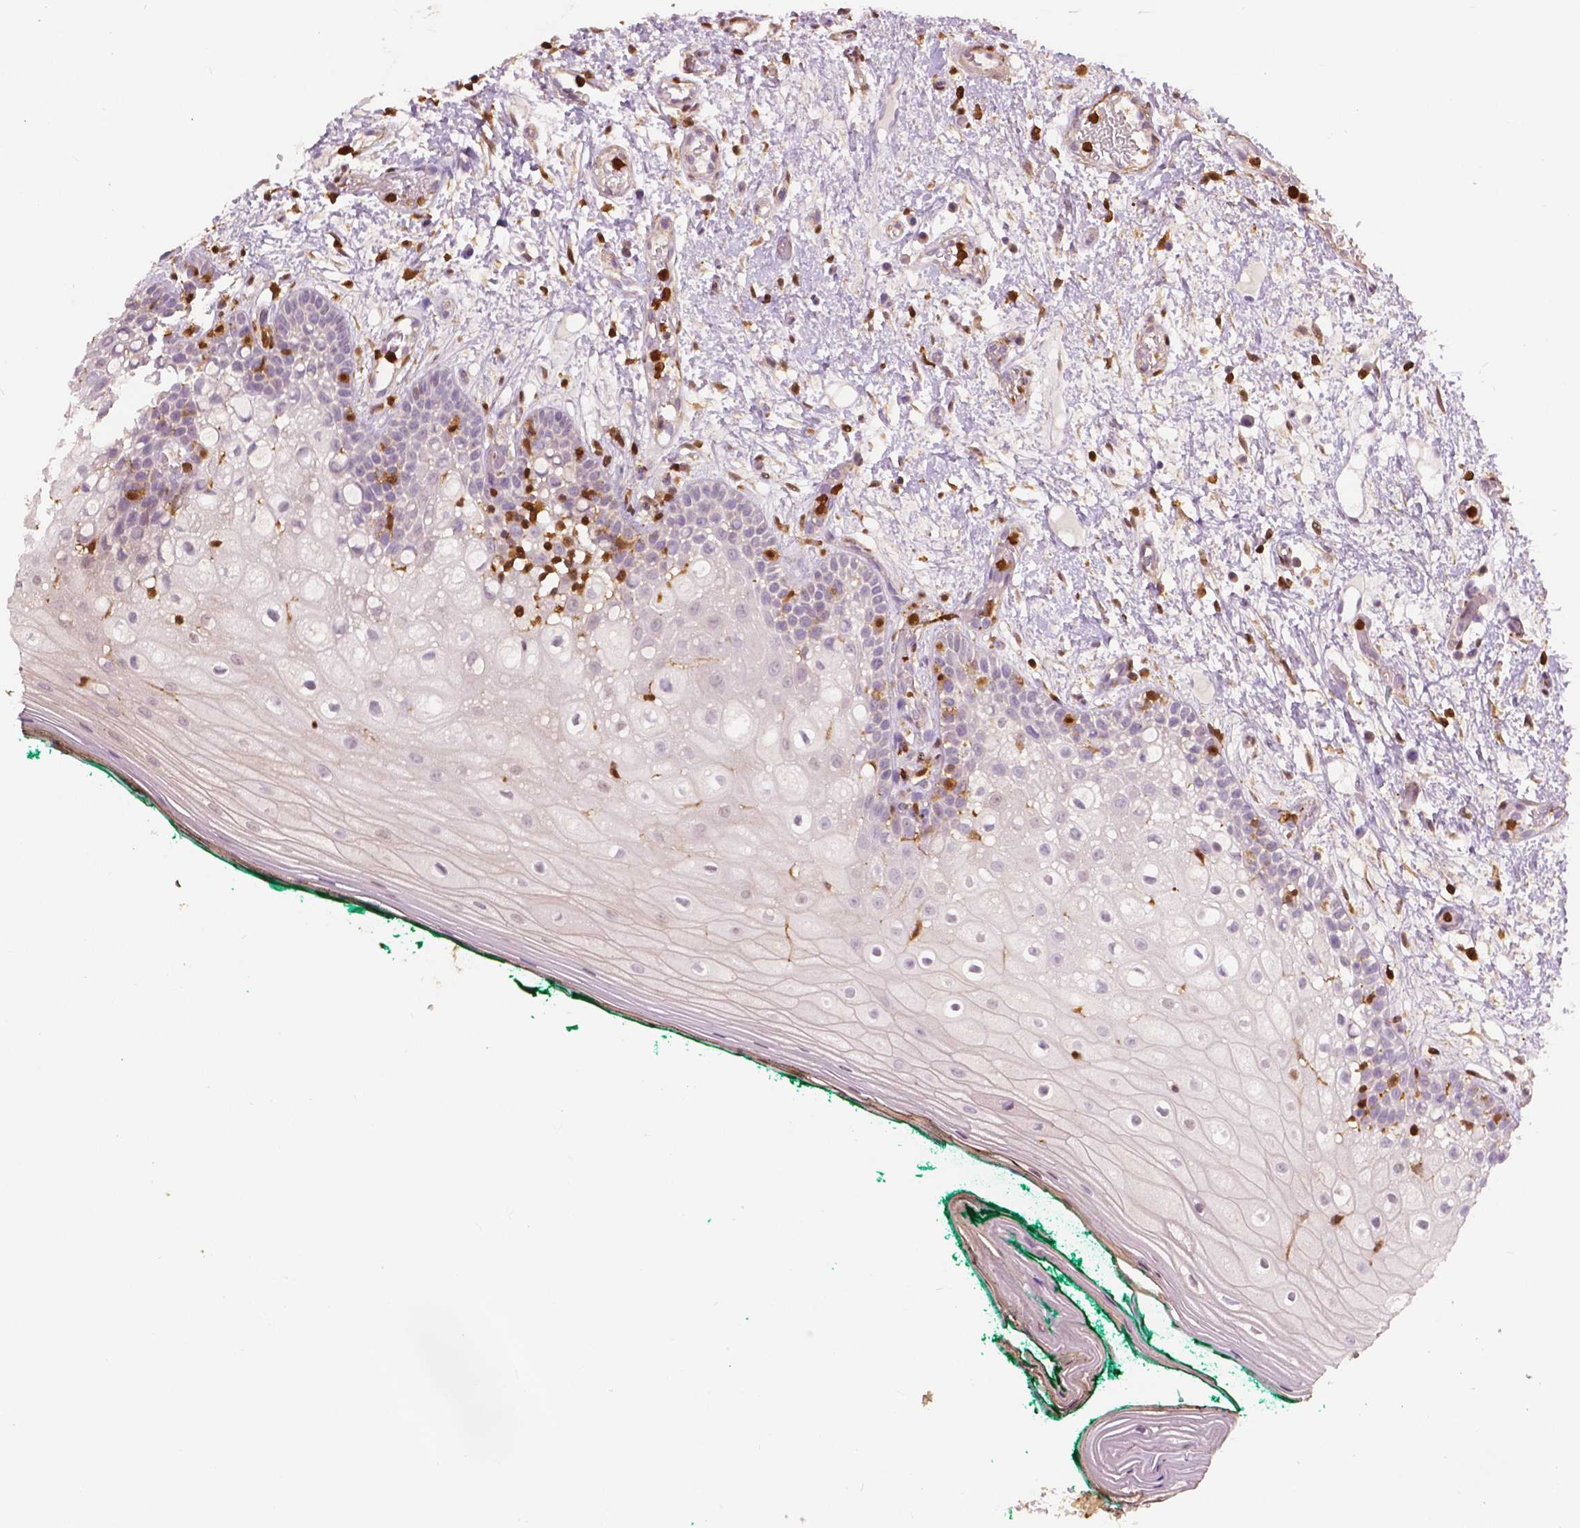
{"staining": {"intensity": "negative", "quantity": "none", "location": "none"}, "tissue": "oral mucosa", "cell_type": "Squamous epithelial cells", "image_type": "normal", "snomed": [{"axis": "morphology", "description": "Normal tissue, NOS"}, {"axis": "topography", "description": "Oral tissue"}], "caption": "The photomicrograph demonstrates no staining of squamous epithelial cells in normal oral mucosa. (DAB (3,3'-diaminobenzidine) immunohistochemistry visualized using brightfield microscopy, high magnification).", "gene": "S100A4", "patient": {"sex": "female", "age": 83}}